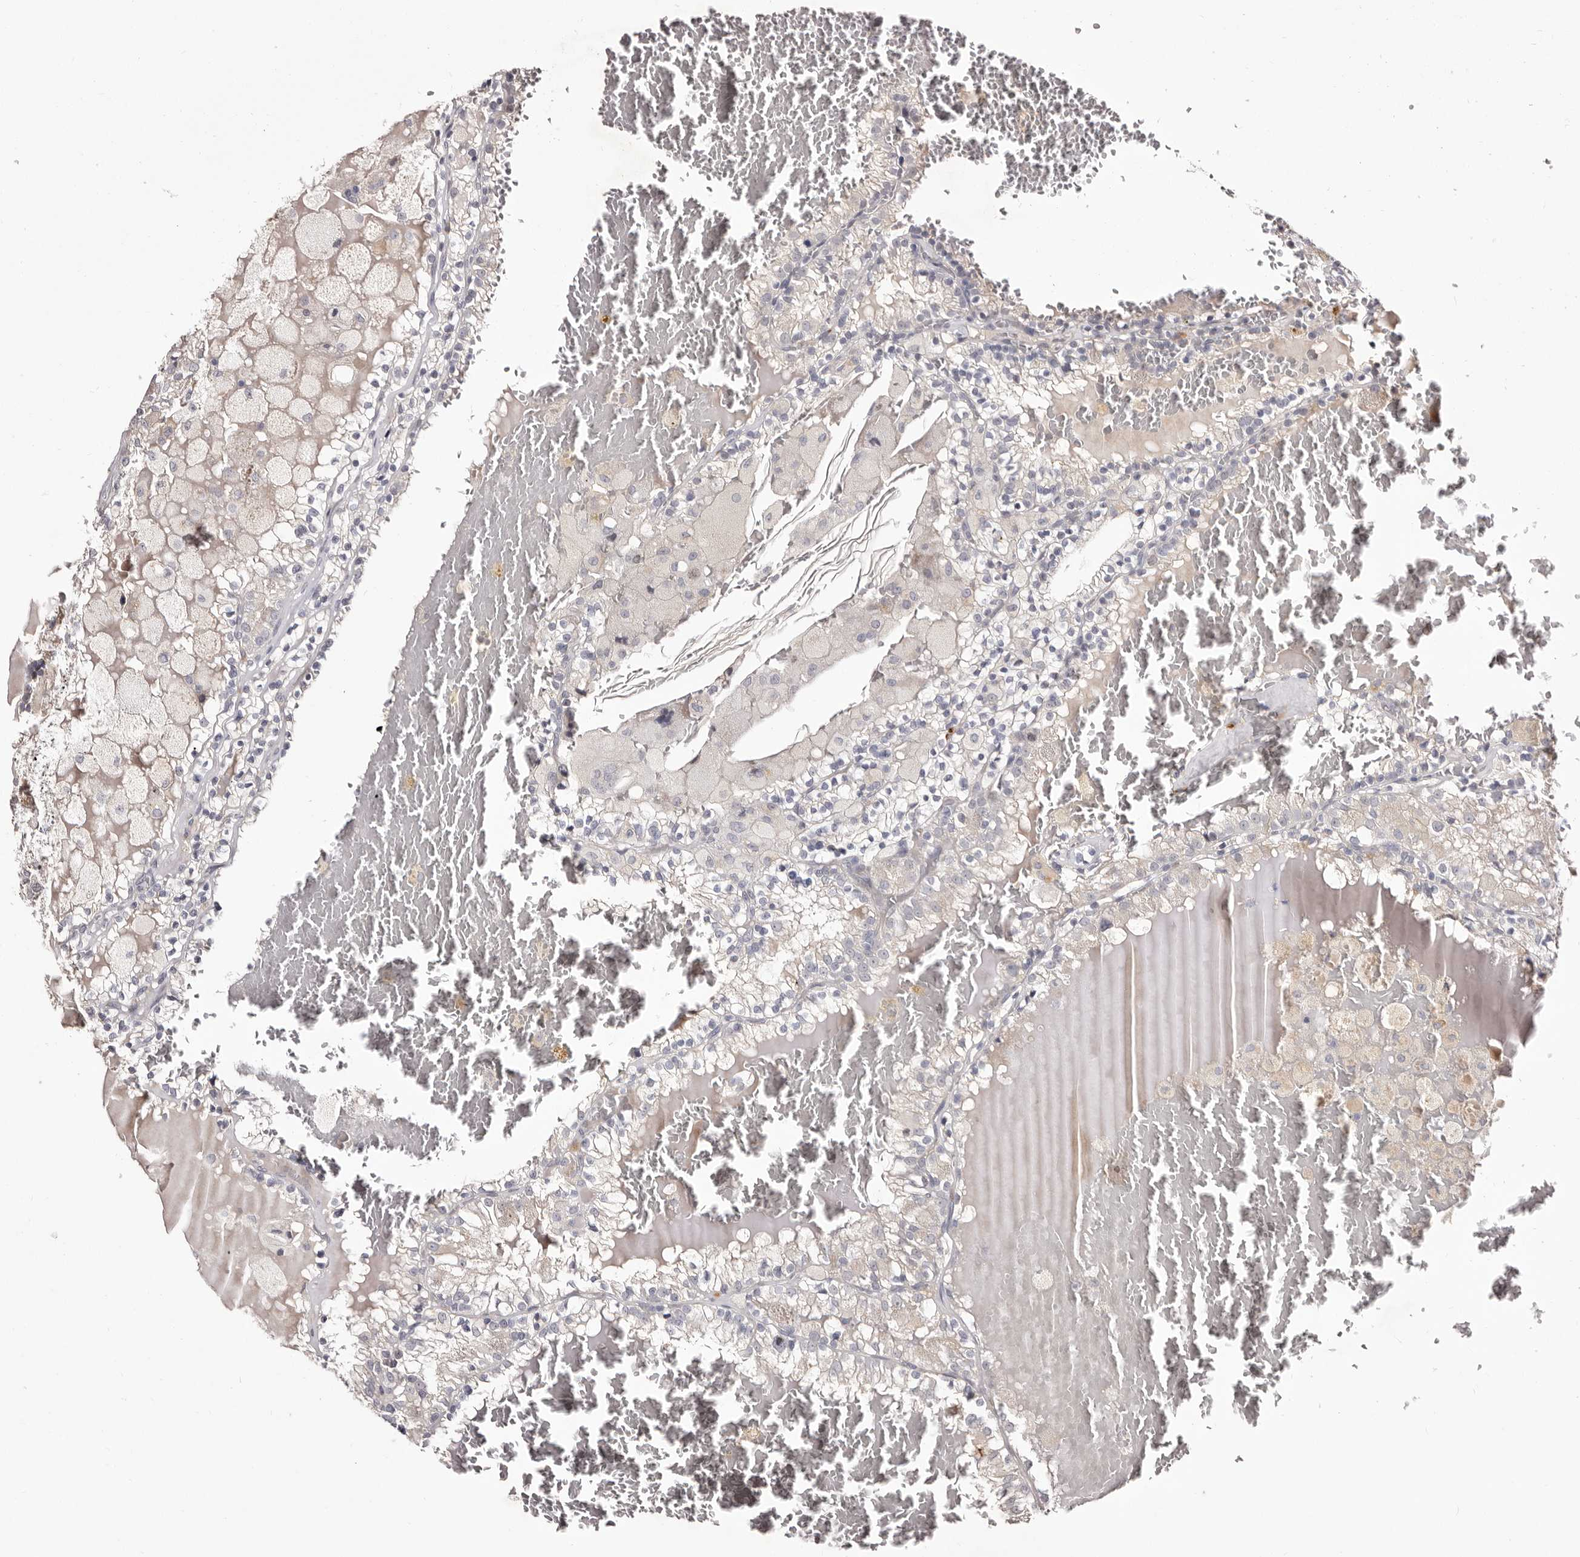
{"staining": {"intensity": "negative", "quantity": "none", "location": "none"}, "tissue": "renal cancer", "cell_type": "Tumor cells", "image_type": "cancer", "snomed": [{"axis": "morphology", "description": "Adenocarcinoma, NOS"}, {"axis": "topography", "description": "Kidney"}], "caption": "The histopathology image reveals no staining of tumor cells in renal cancer (adenocarcinoma).", "gene": "CDCA8", "patient": {"sex": "female", "age": 56}}